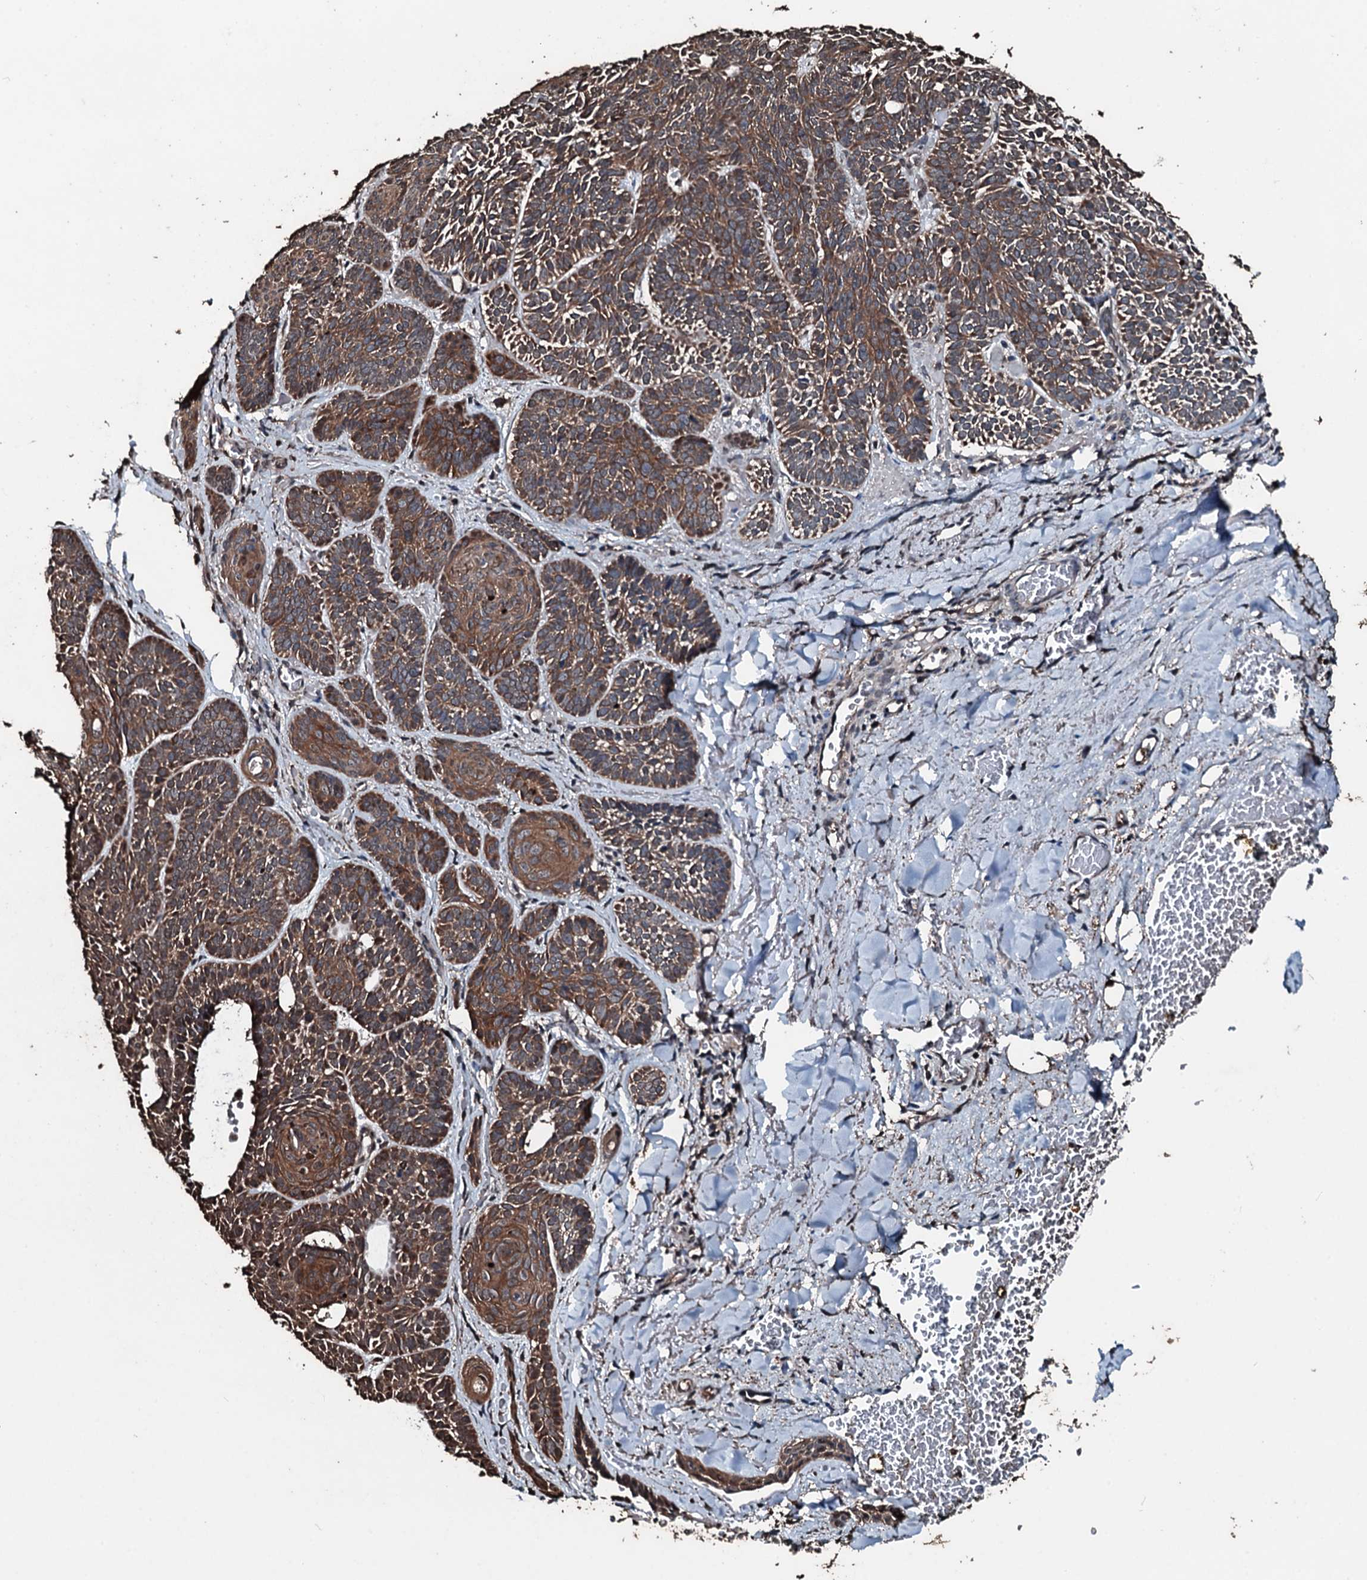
{"staining": {"intensity": "moderate", "quantity": ">75%", "location": "cytoplasmic/membranous"}, "tissue": "skin cancer", "cell_type": "Tumor cells", "image_type": "cancer", "snomed": [{"axis": "morphology", "description": "Basal cell carcinoma"}, {"axis": "topography", "description": "Skin"}], "caption": "Skin cancer stained with a protein marker shows moderate staining in tumor cells.", "gene": "FAAP24", "patient": {"sex": "male", "age": 85}}